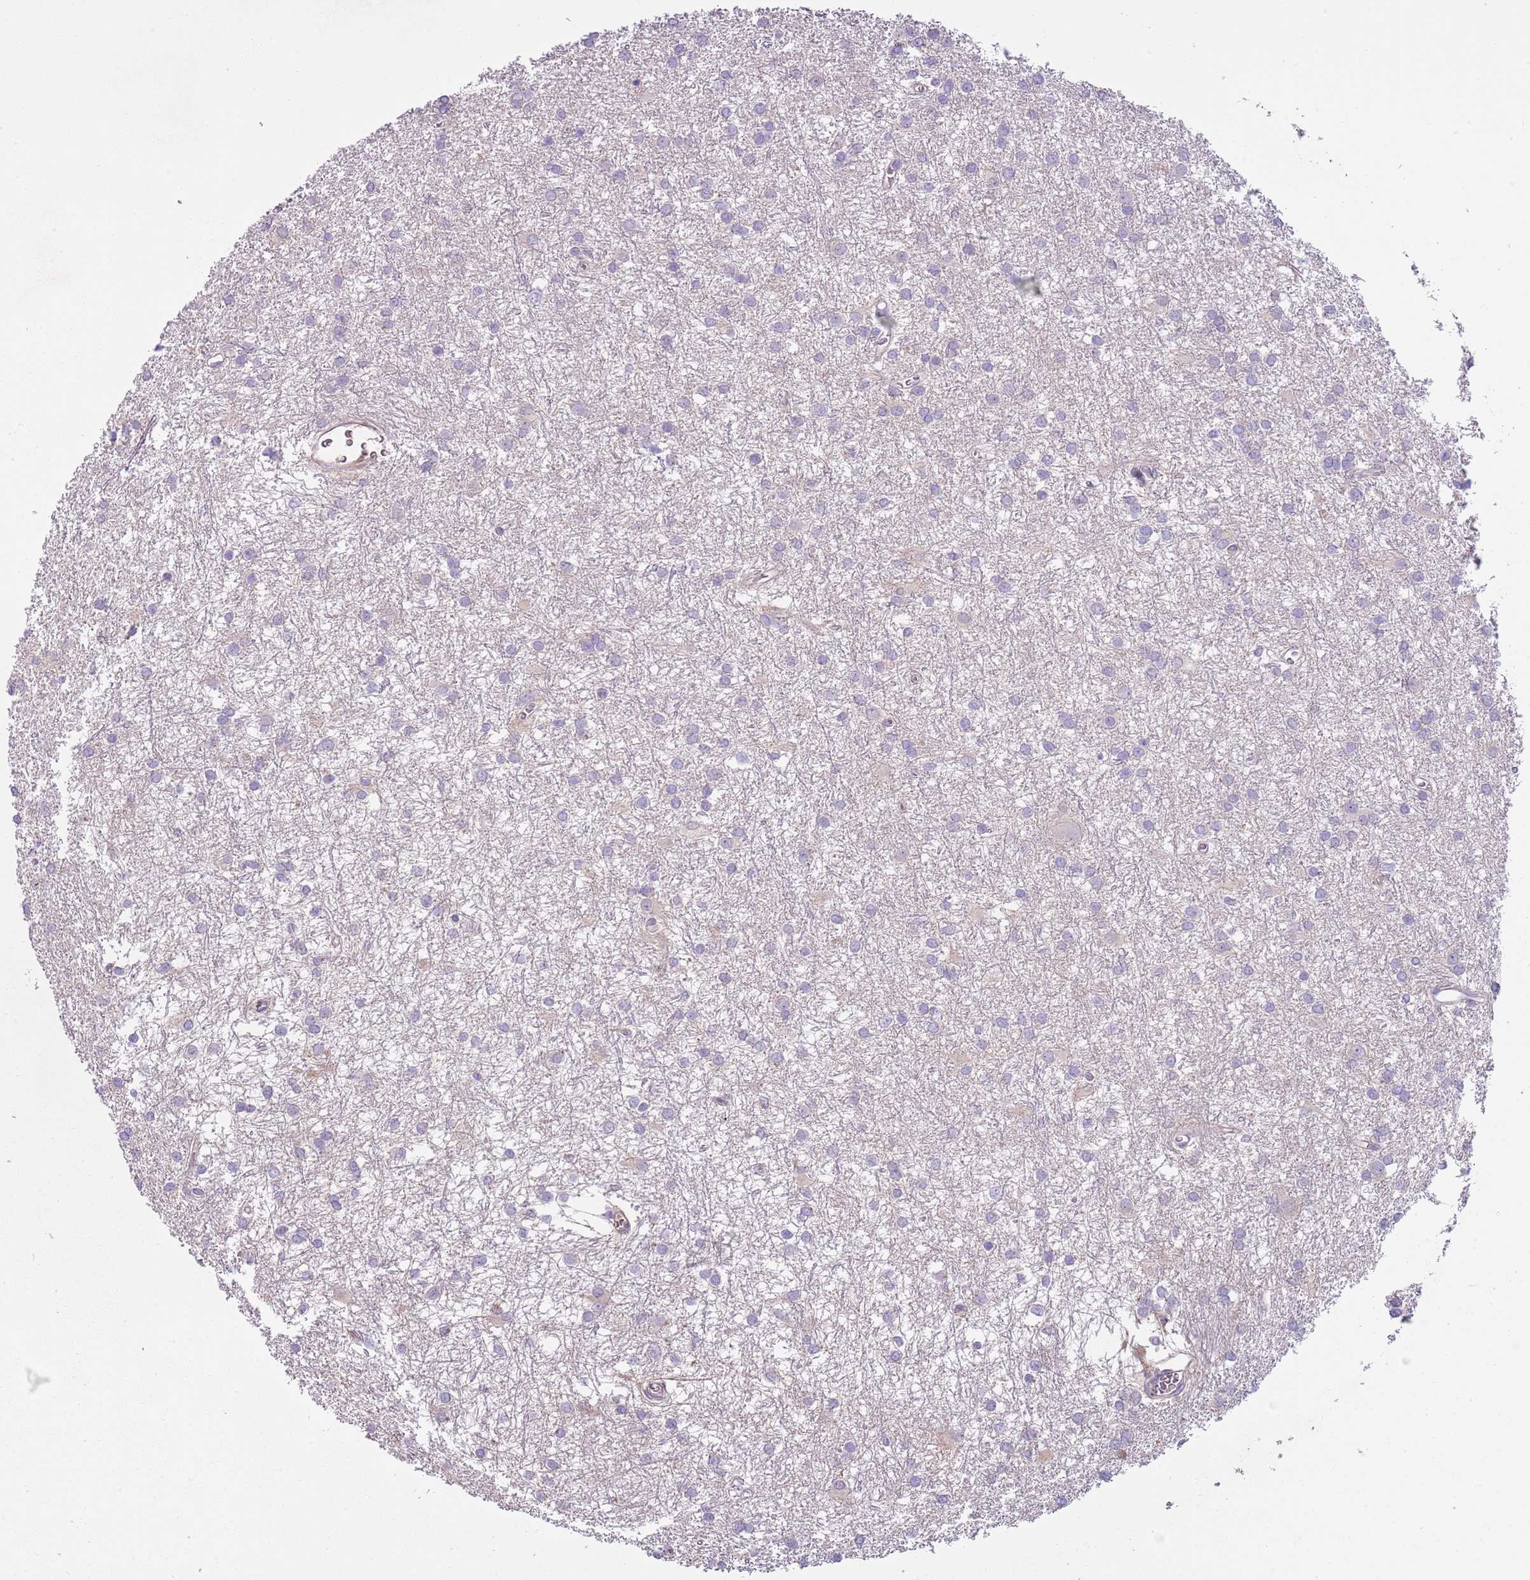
{"staining": {"intensity": "negative", "quantity": "none", "location": "none"}, "tissue": "glioma", "cell_type": "Tumor cells", "image_type": "cancer", "snomed": [{"axis": "morphology", "description": "Glioma, malignant, High grade"}, {"axis": "topography", "description": "Brain"}], "caption": "Immunohistochemical staining of malignant glioma (high-grade) displays no significant positivity in tumor cells. Nuclei are stained in blue.", "gene": "HES3", "patient": {"sex": "female", "age": 50}}